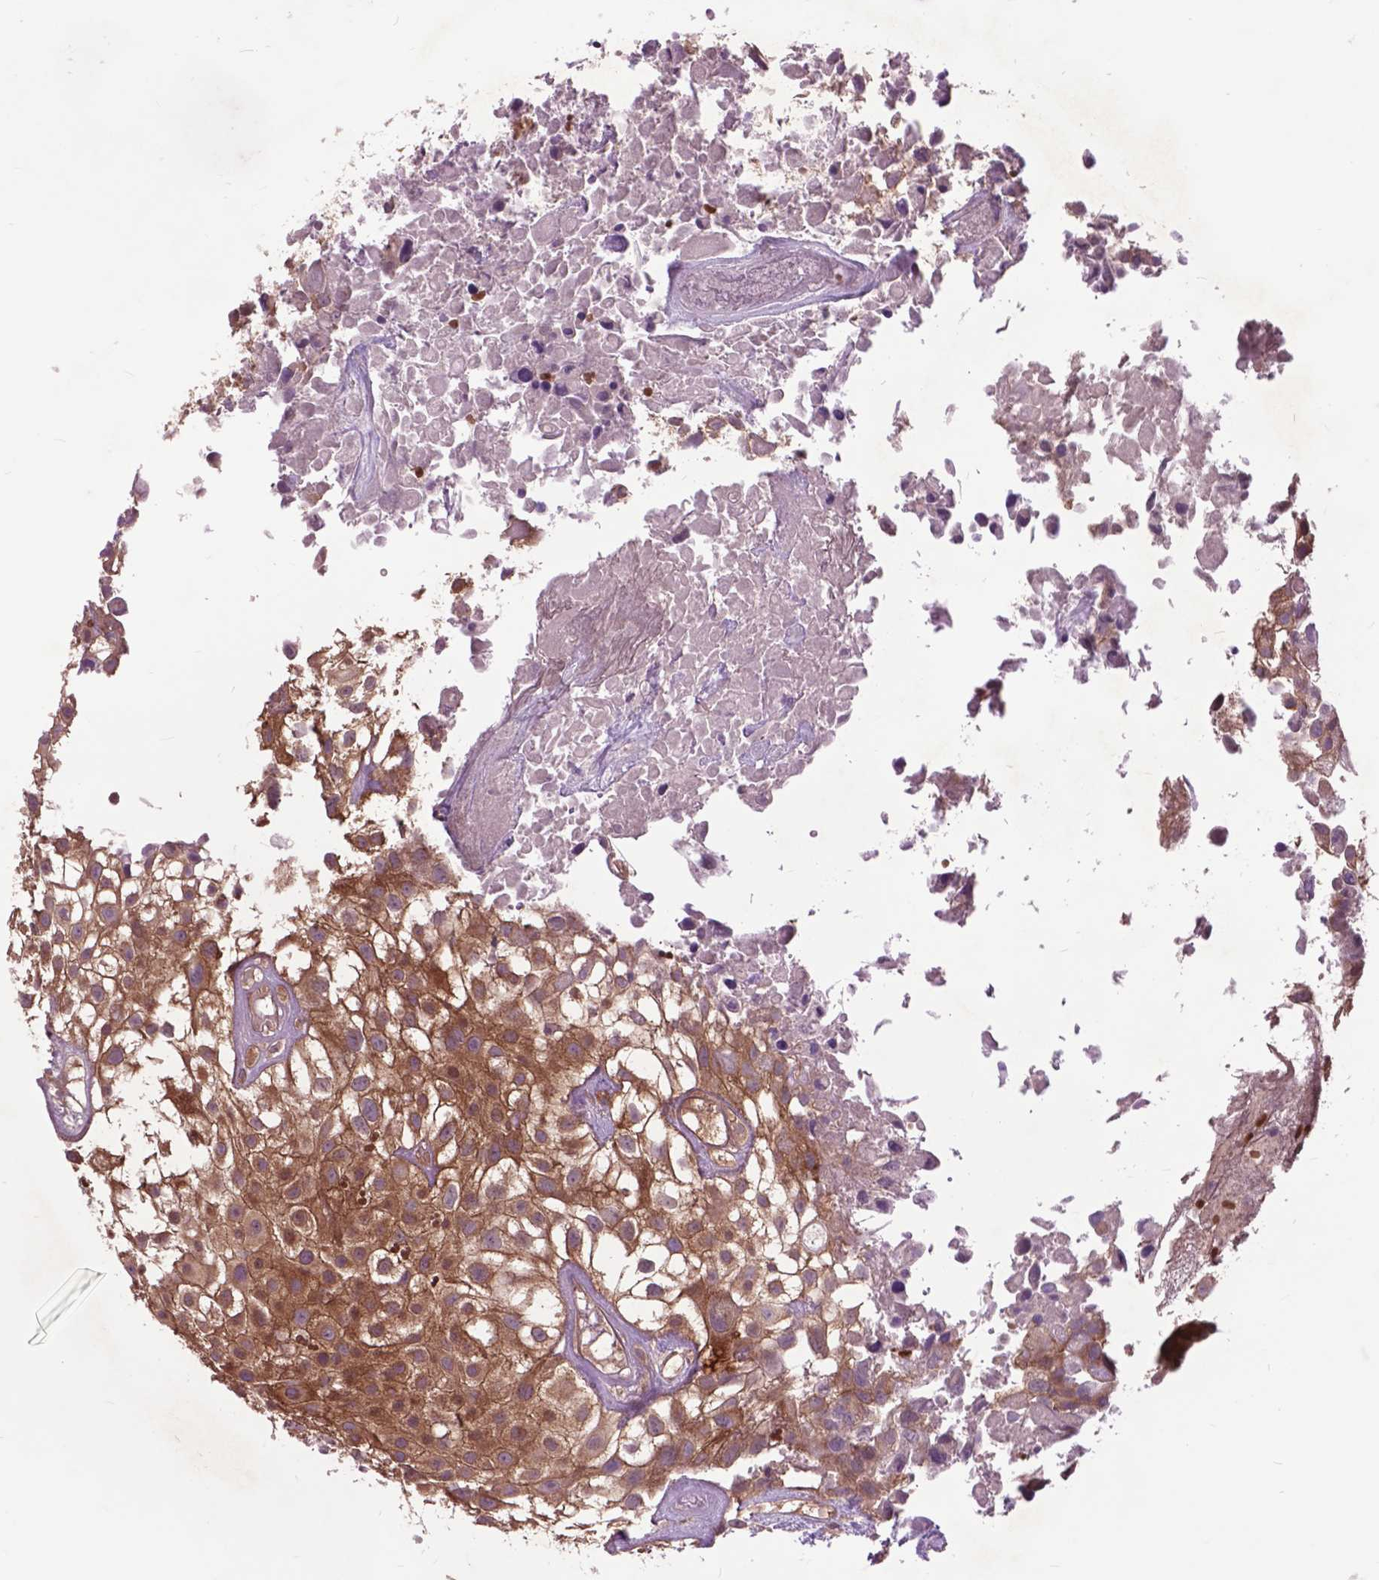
{"staining": {"intensity": "moderate", "quantity": ">75%", "location": "cytoplasmic/membranous"}, "tissue": "urothelial cancer", "cell_type": "Tumor cells", "image_type": "cancer", "snomed": [{"axis": "morphology", "description": "Urothelial carcinoma, High grade"}, {"axis": "topography", "description": "Urinary bladder"}], "caption": "This photomicrograph shows immunohistochemistry (IHC) staining of human urothelial cancer, with medium moderate cytoplasmic/membranous staining in about >75% of tumor cells.", "gene": "ARAF", "patient": {"sex": "male", "age": 56}}